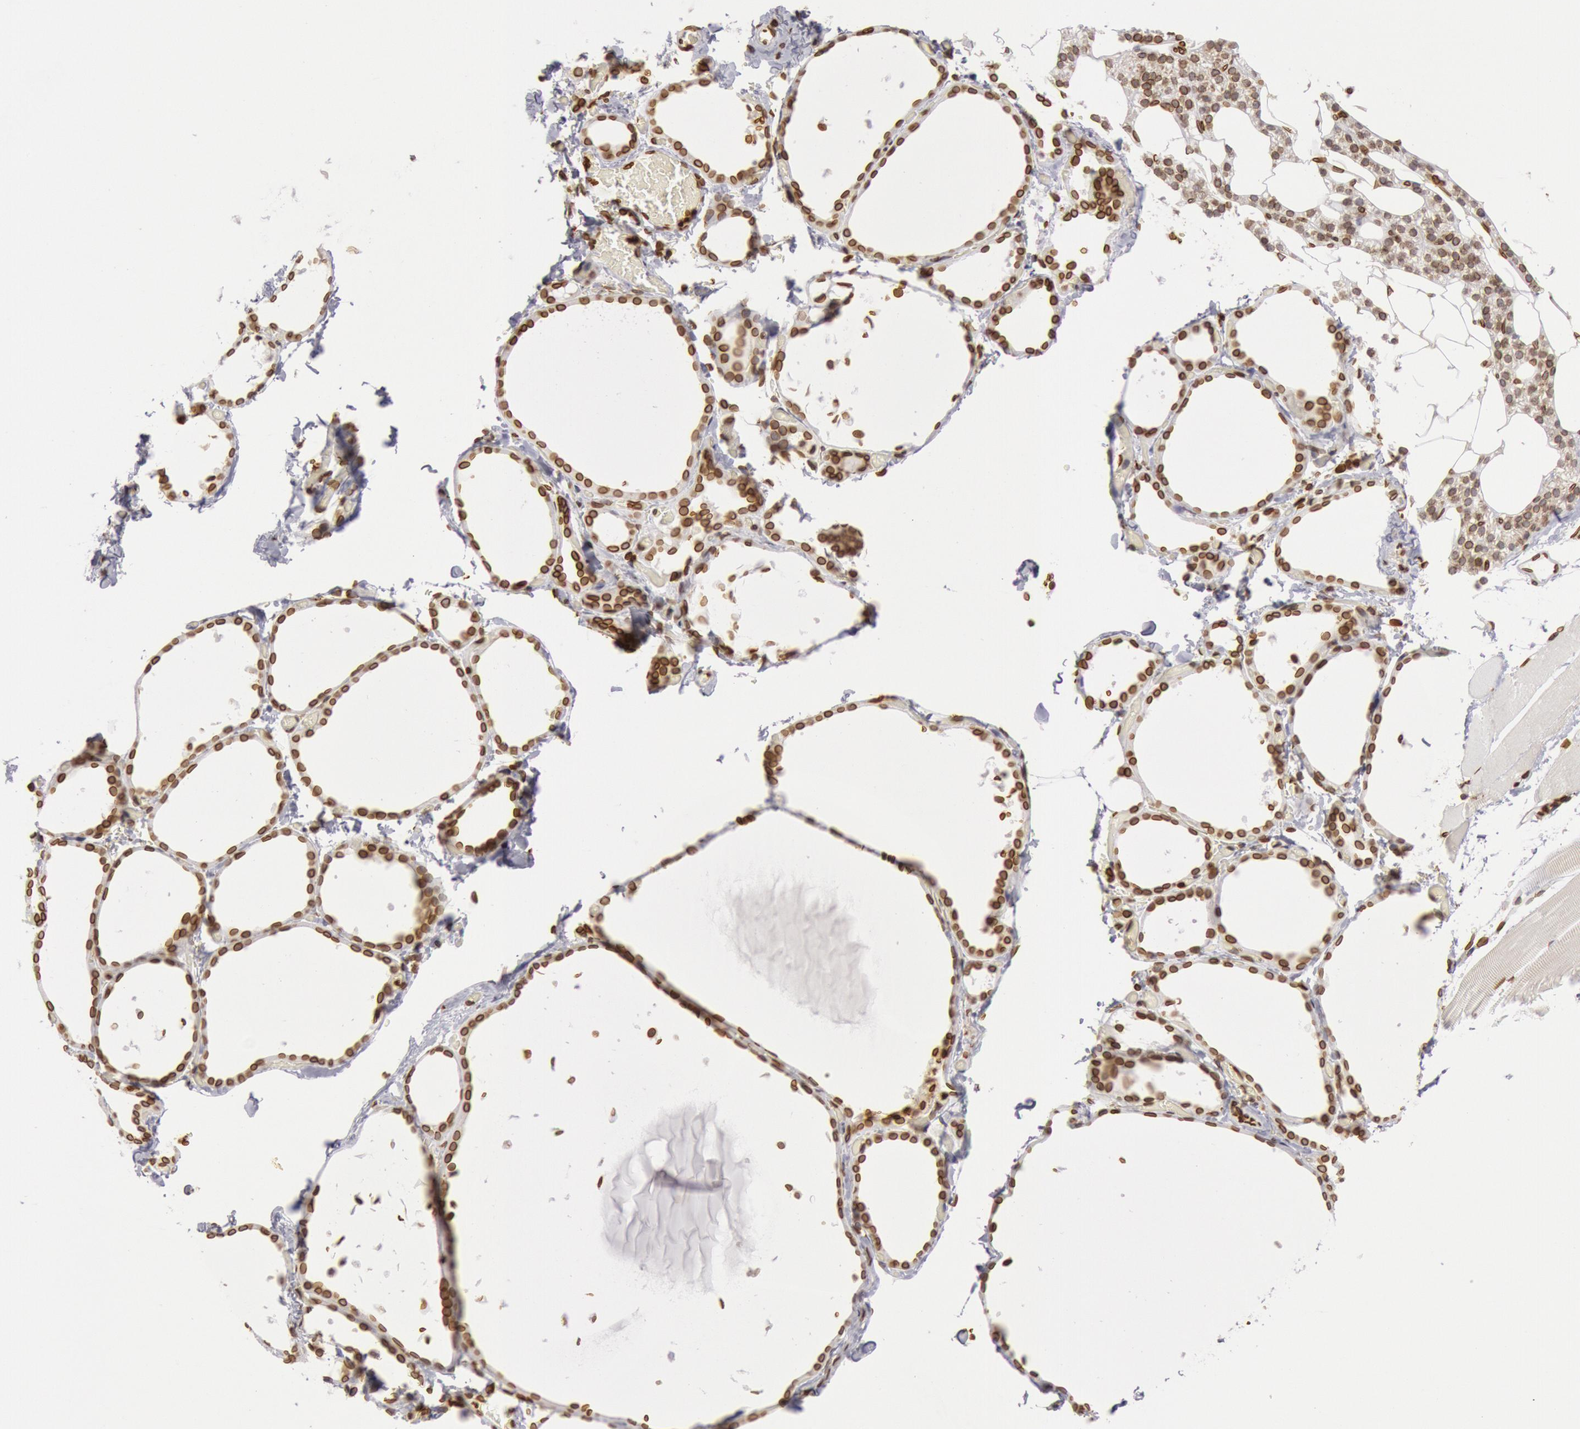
{"staining": {"intensity": "strong", "quantity": ">75%", "location": "nuclear"}, "tissue": "thyroid gland", "cell_type": "Glandular cells", "image_type": "normal", "snomed": [{"axis": "morphology", "description": "Normal tissue, NOS"}, {"axis": "topography", "description": "Thyroid gland"}], "caption": "Immunohistochemistry photomicrograph of unremarkable thyroid gland: thyroid gland stained using immunohistochemistry shows high levels of strong protein expression localized specifically in the nuclear of glandular cells, appearing as a nuclear brown color.", "gene": "SUN2", "patient": {"sex": "female", "age": 22}}